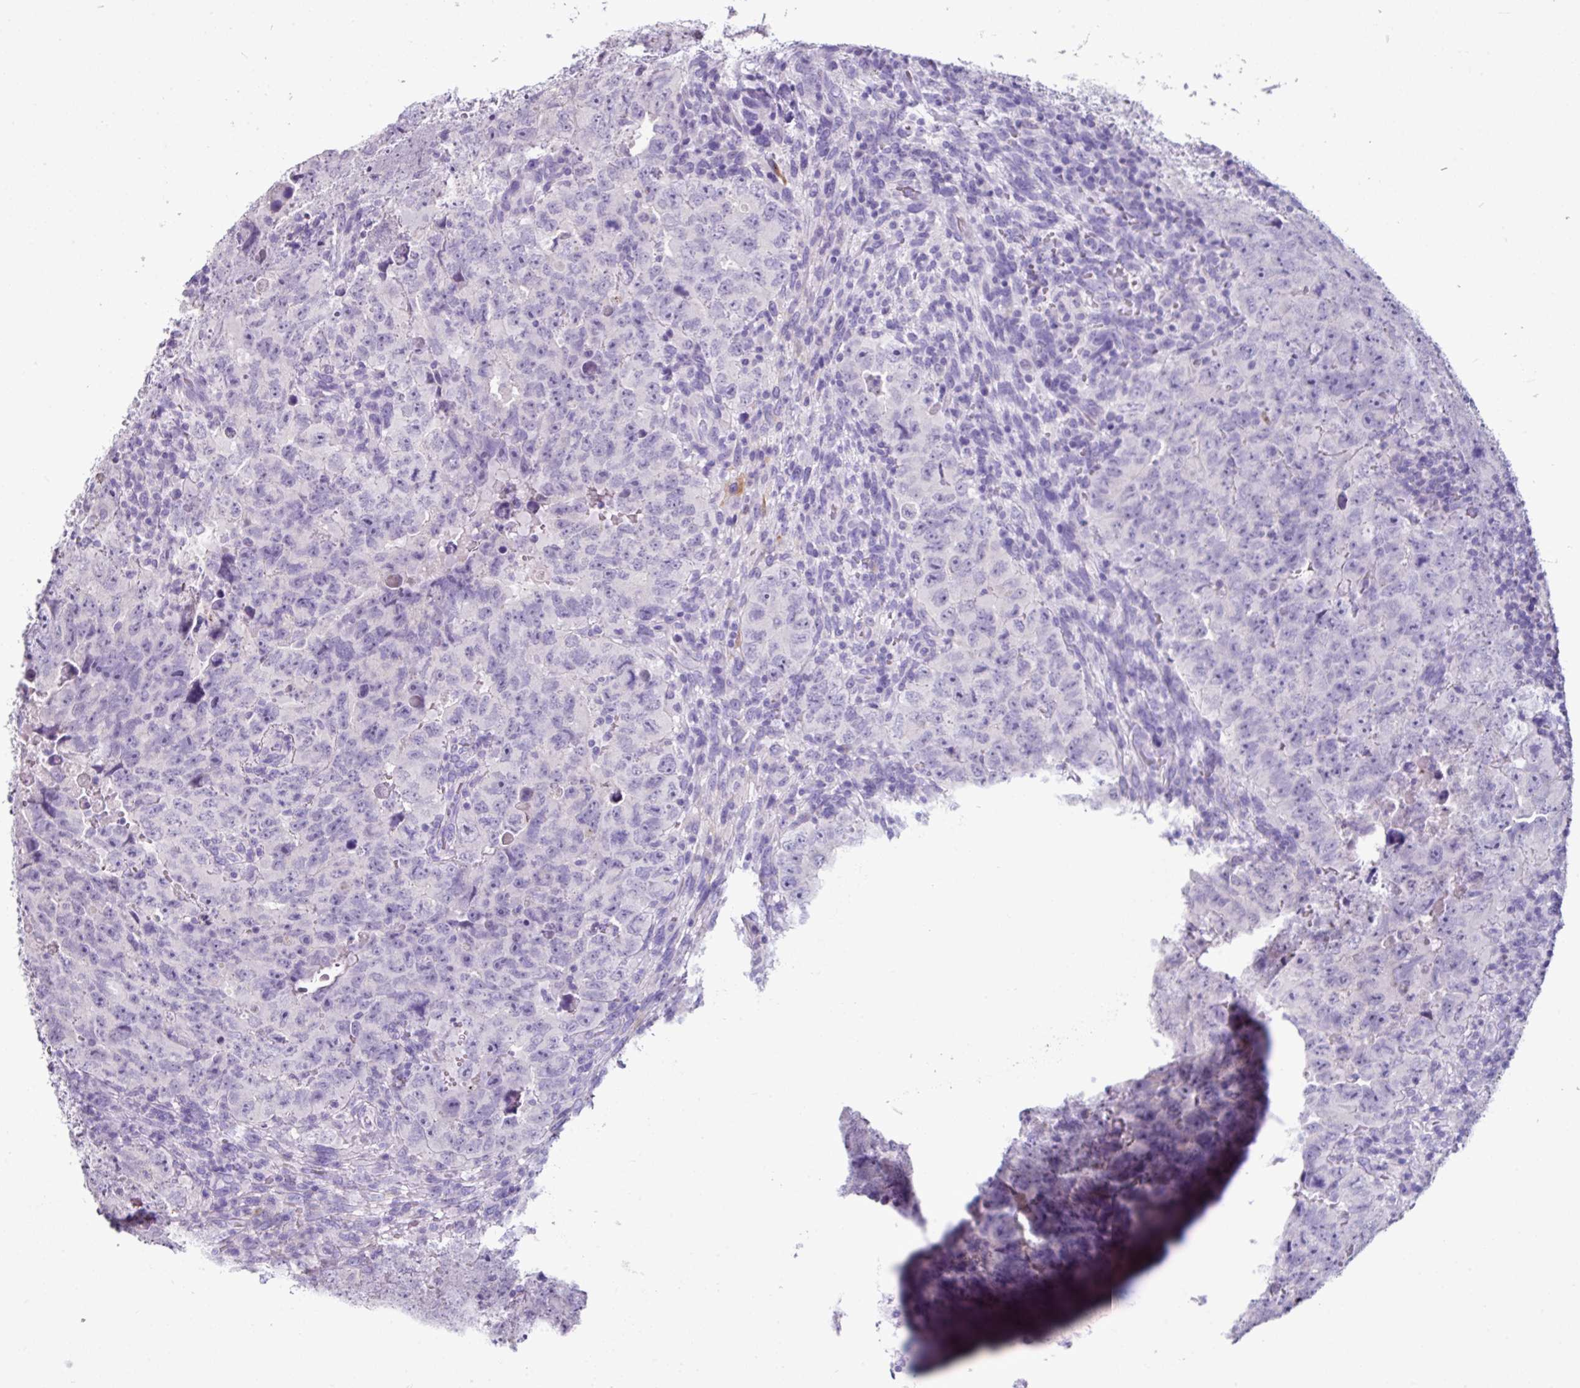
{"staining": {"intensity": "negative", "quantity": "none", "location": "none"}, "tissue": "testis cancer", "cell_type": "Tumor cells", "image_type": "cancer", "snomed": [{"axis": "morphology", "description": "Carcinoma, Embryonal, NOS"}, {"axis": "topography", "description": "Testis"}], "caption": "An immunohistochemistry photomicrograph of testis cancer (embryonal carcinoma) is shown. There is no staining in tumor cells of testis cancer (embryonal carcinoma). Nuclei are stained in blue.", "gene": "GLP2R", "patient": {"sex": "male", "age": 24}}